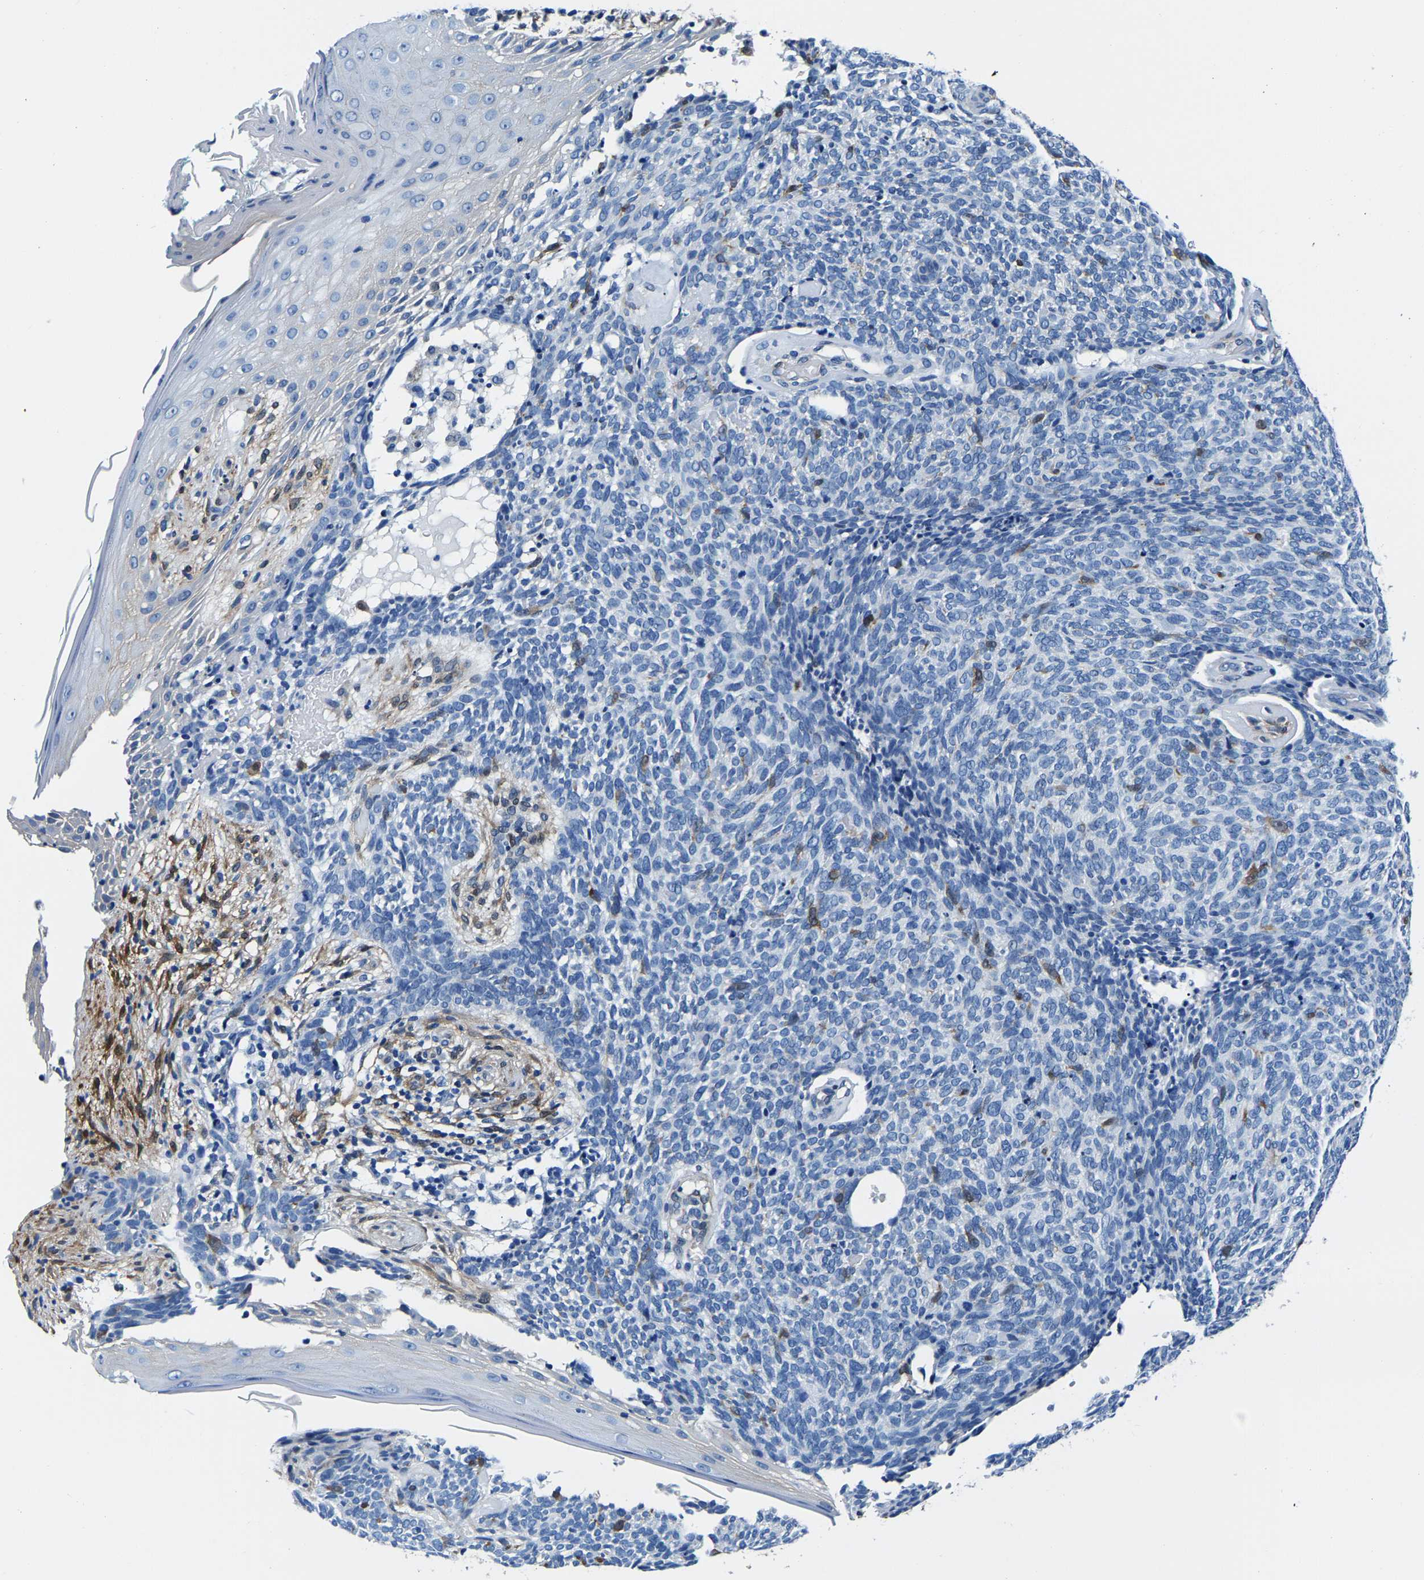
{"staining": {"intensity": "negative", "quantity": "none", "location": "none"}, "tissue": "skin cancer", "cell_type": "Tumor cells", "image_type": "cancer", "snomed": [{"axis": "morphology", "description": "Basal cell carcinoma"}, {"axis": "topography", "description": "Skin"}], "caption": "A histopathology image of human basal cell carcinoma (skin) is negative for staining in tumor cells. (Immunohistochemistry, brightfield microscopy, high magnification).", "gene": "S100A13", "patient": {"sex": "female", "age": 84}}